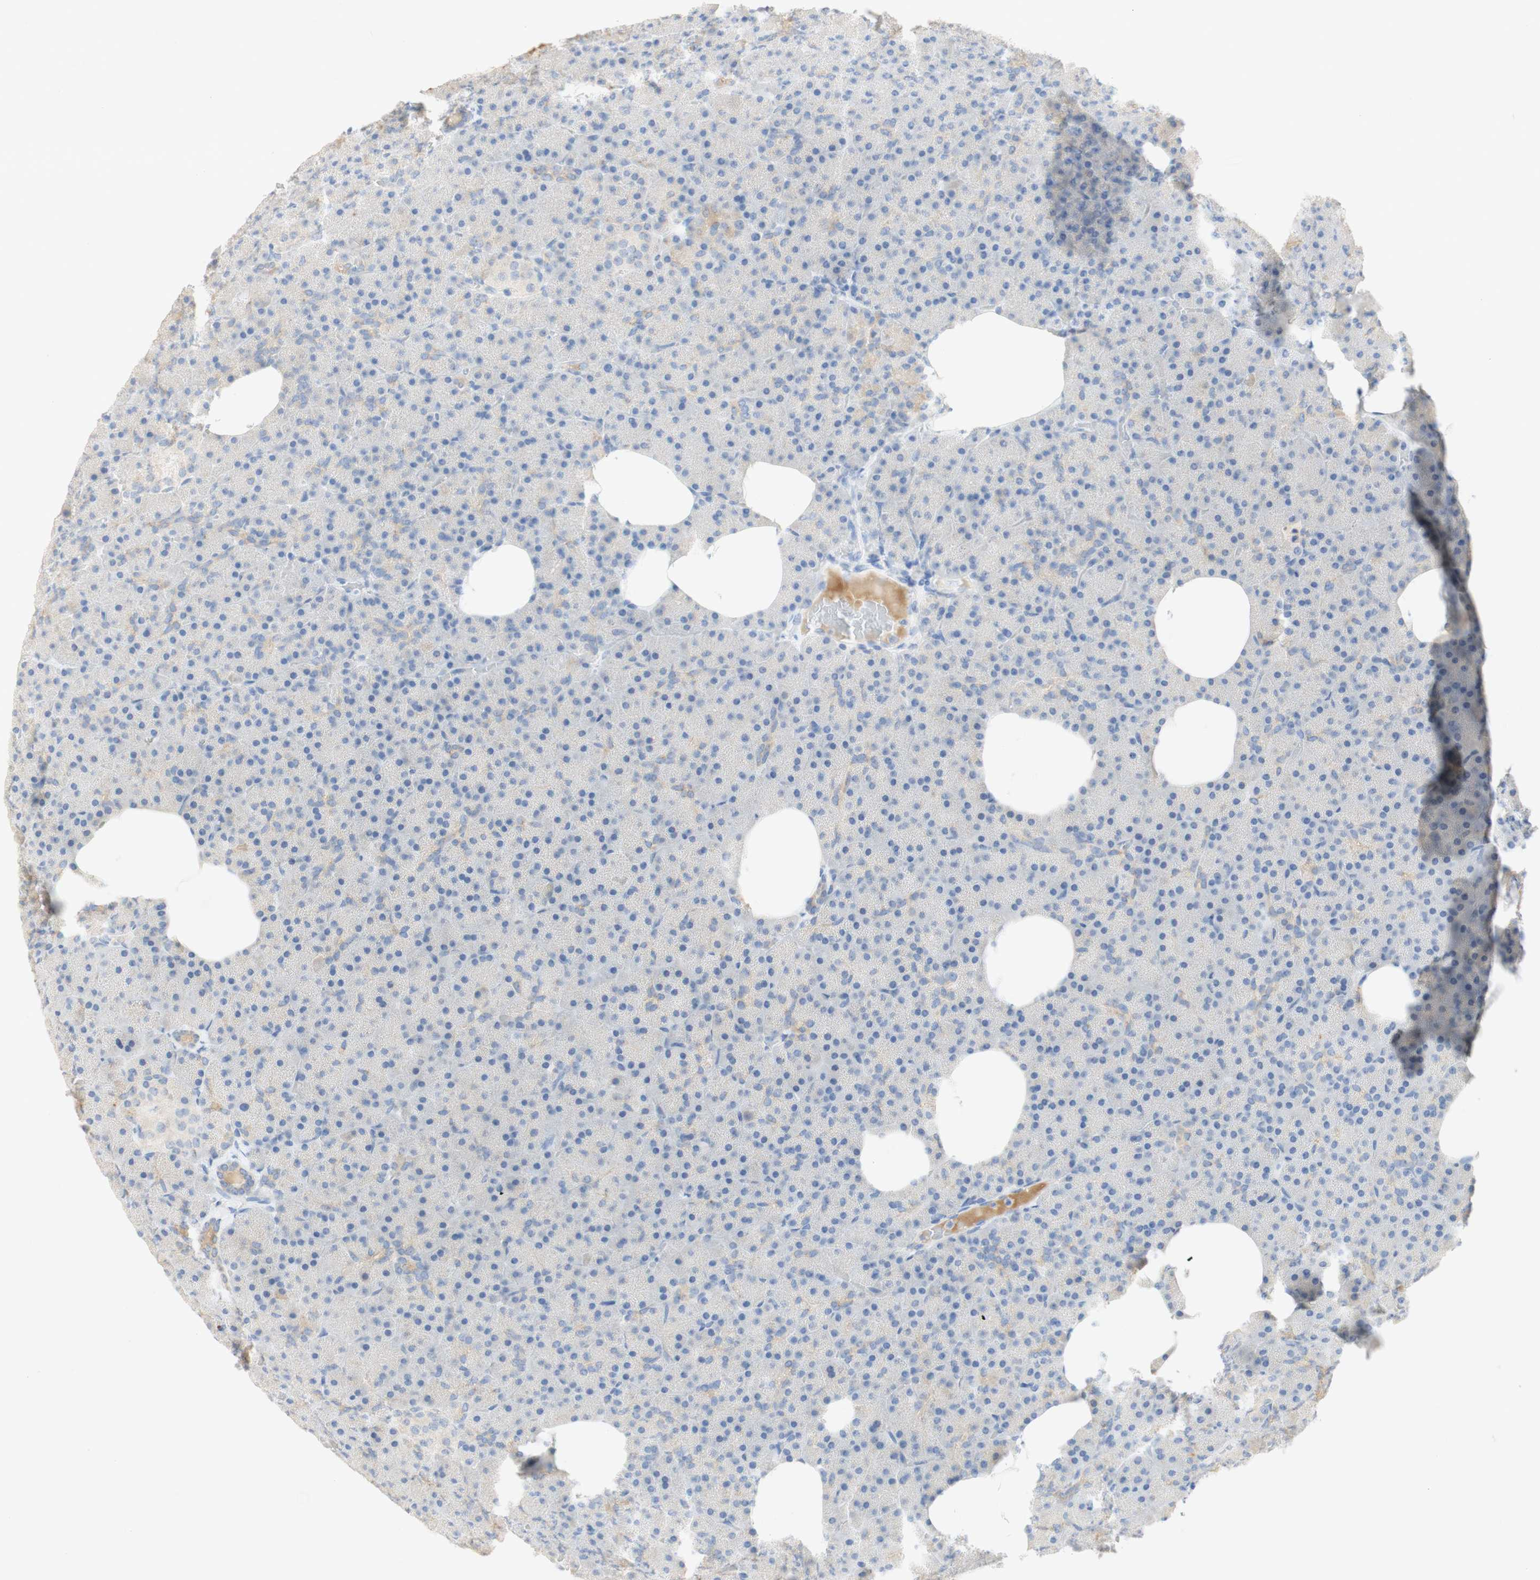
{"staining": {"intensity": "weak", "quantity": "<25%", "location": "cytoplasmic/membranous"}, "tissue": "pancreas", "cell_type": "Exocrine glandular cells", "image_type": "normal", "snomed": [{"axis": "morphology", "description": "Normal tissue, NOS"}, {"axis": "topography", "description": "Pancreas"}], "caption": "The photomicrograph displays no significant staining in exocrine glandular cells of pancreas.", "gene": "EPO", "patient": {"sex": "female", "age": 35}}